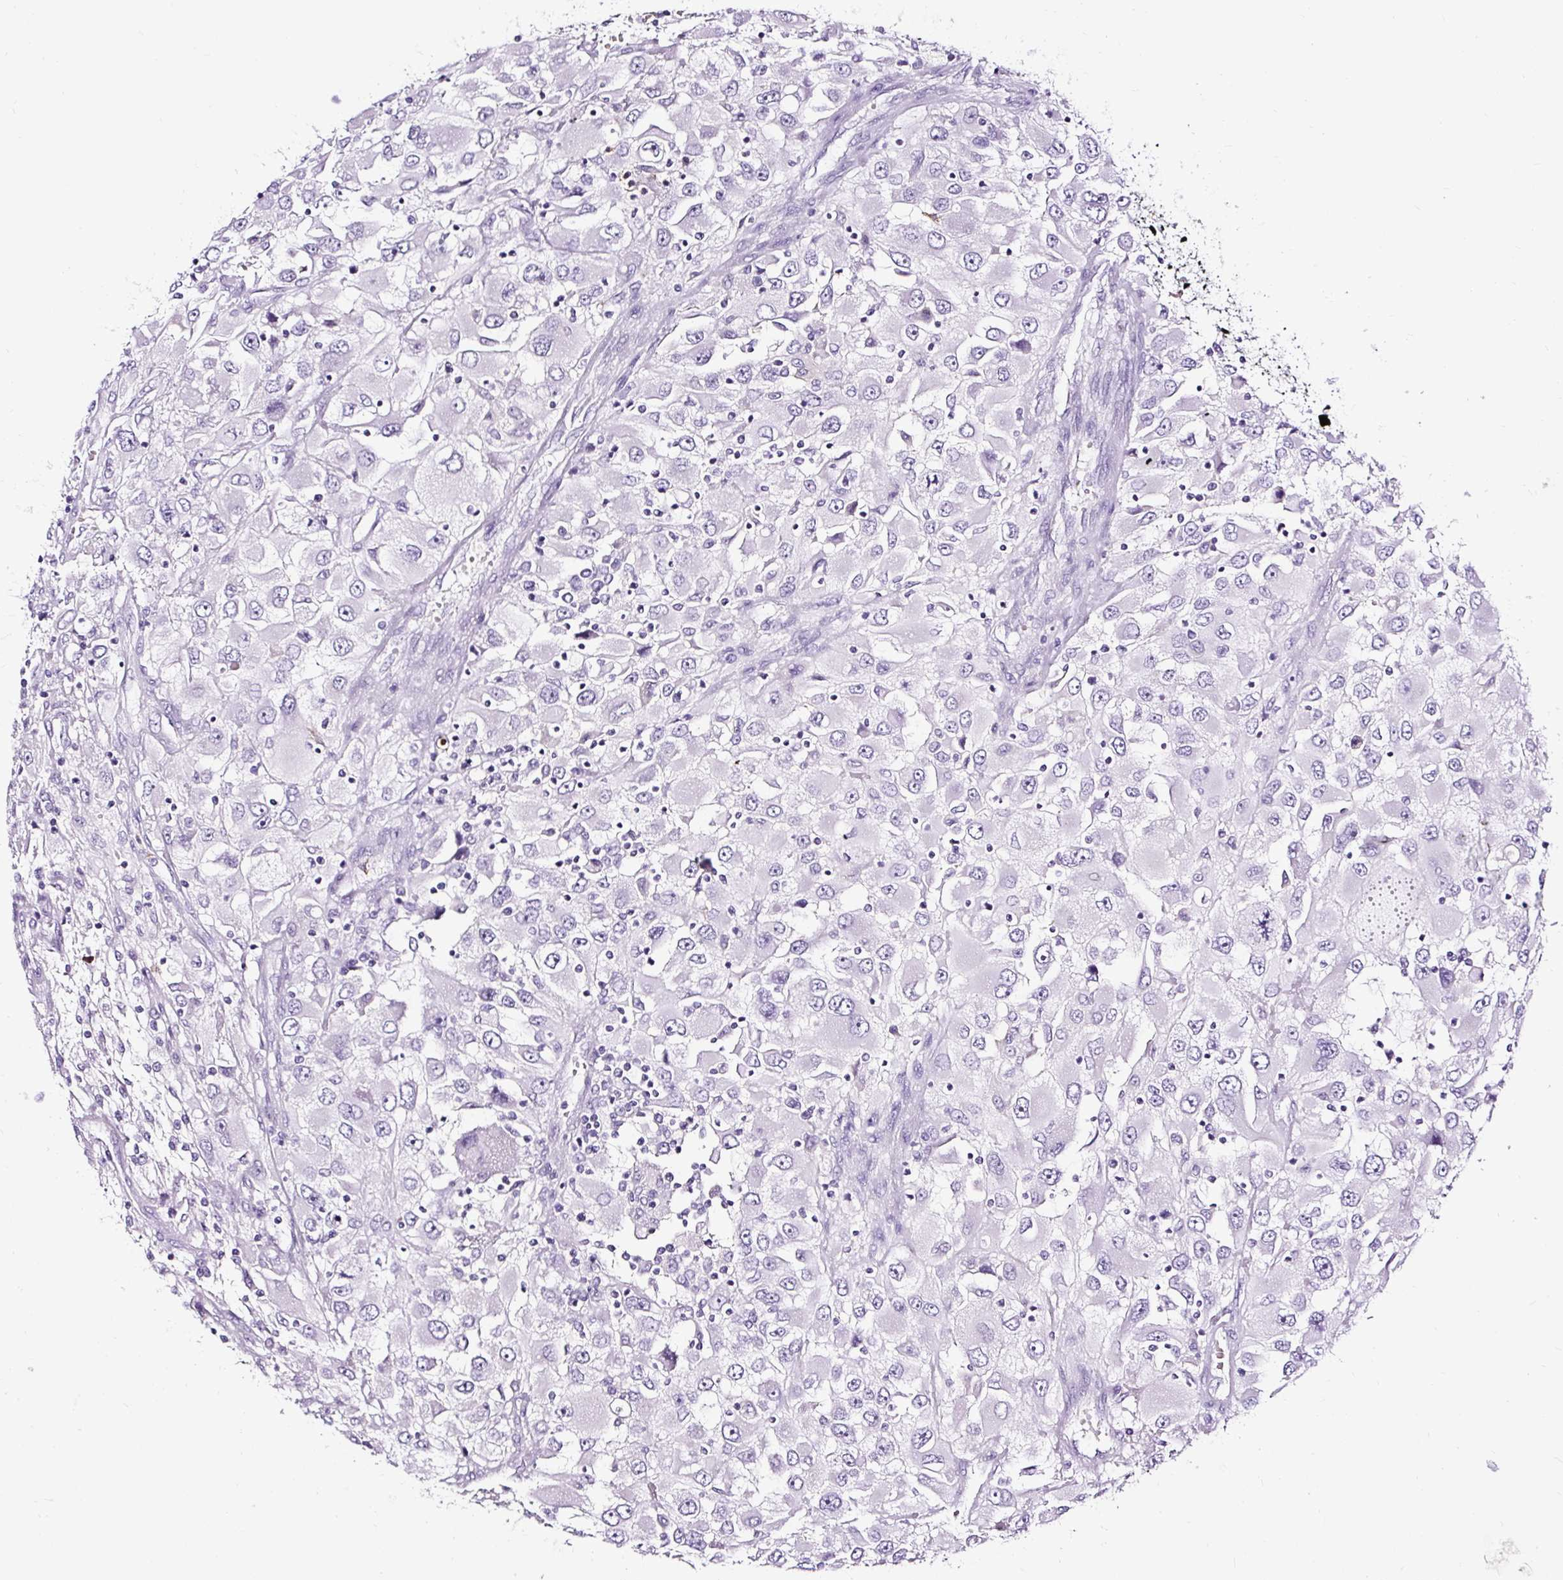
{"staining": {"intensity": "negative", "quantity": "none", "location": "none"}, "tissue": "renal cancer", "cell_type": "Tumor cells", "image_type": "cancer", "snomed": [{"axis": "morphology", "description": "Adenocarcinoma, NOS"}, {"axis": "topography", "description": "Kidney"}], "caption": "IHC of human renal adenocarcinoma reveals no staining in tumor cells.", "gene": "SLC7A8", "patient": {"sex": "female", "age": 52}}